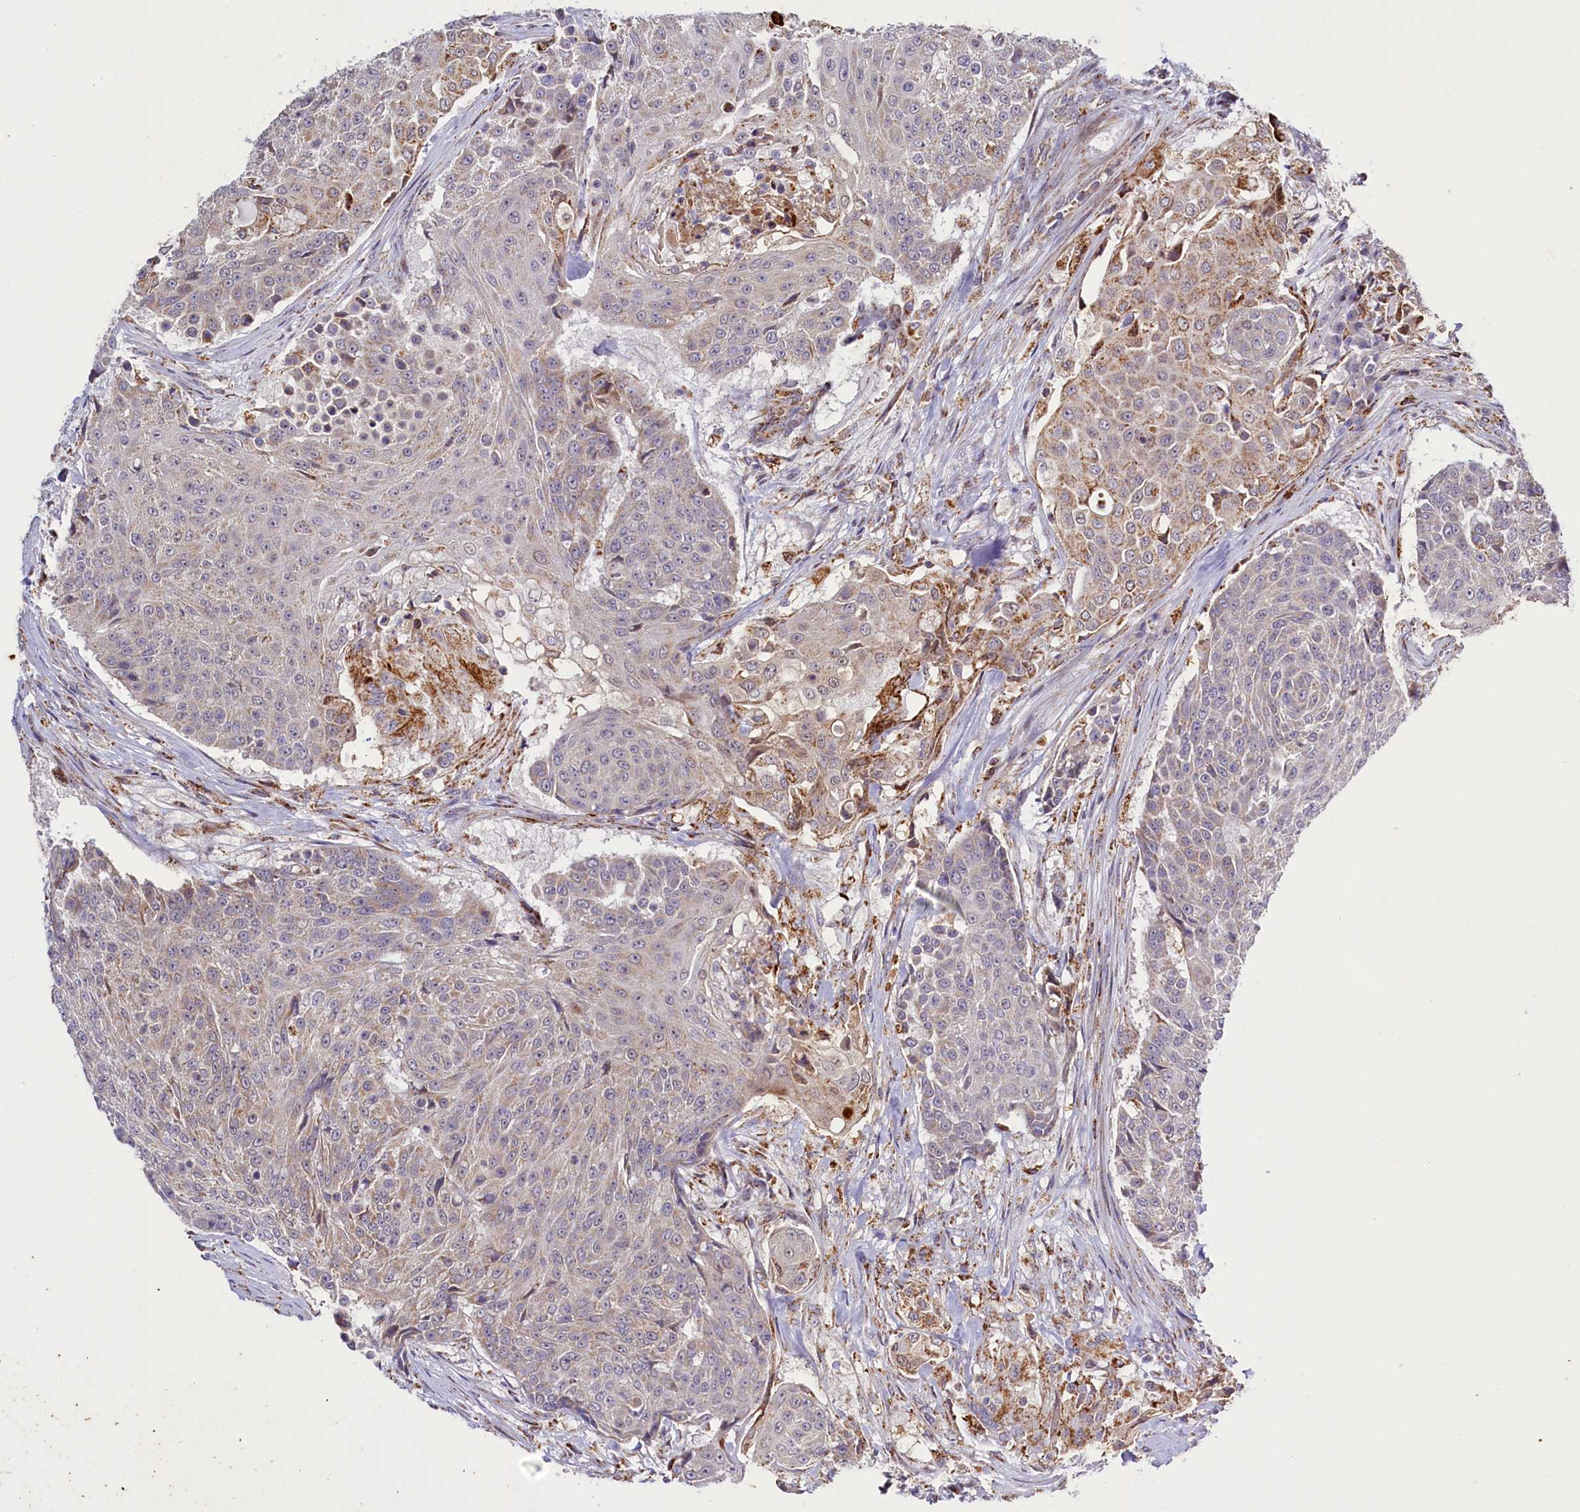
{"staining": {"intensity": "negative", "quantity": "none", "location": "none"}, "tissue": "urothelial cancer", "cell_type": "Tumor cells", "image_type": "cancer", "snomed": [{"axis": "morphology", "description": "Urothelial carcinoma, High grade"}, {"axis": "topography", "description": "Urinary bladder"}], "caption": "Urothelial cancer was stained to show a protein in brown. There is no significant expression in tumor cells.", "gene": "DYNC2H1", "patient": {"sex": "female", "age": 63}}